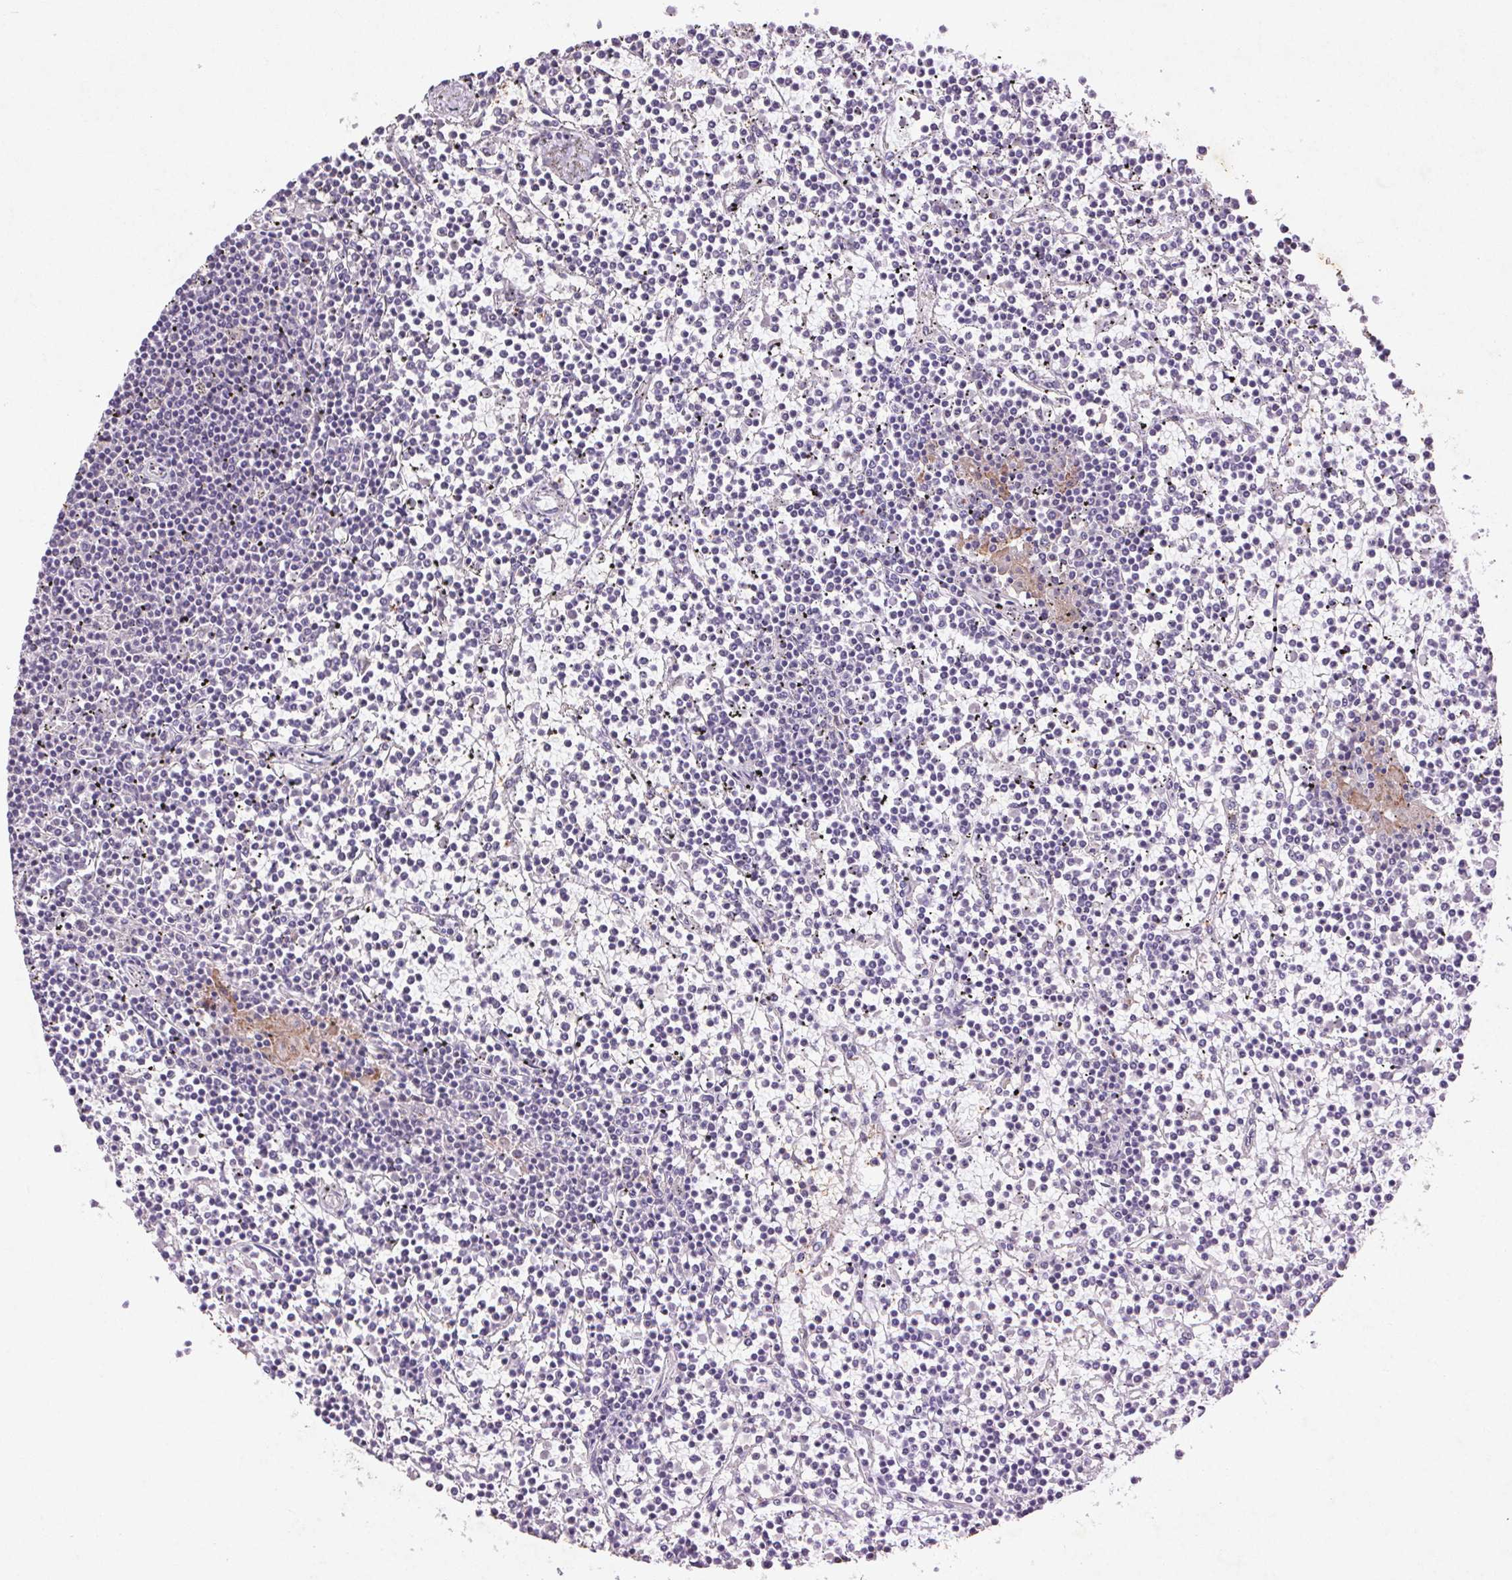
{"staining": {"intensity": "negative", "quantity": "none", "location": "none"}, "tissue": "lymphoma", "cell_type": "Tumor cells", "image_type": "cancer", "snomed": [{"axis": "morphology", "description": "Malignant lymphoma, non-Hodgkin's type, Low grade"}, {"axis": "topography", "description": "Spleen"}], "caption": "Immunohistochemistry photomicrograph of neoplastic tissue: human lymphoma stained with DAB (3,3'-diaminobenzidine) demonstrates no significant protein staining in tumor cells. (DAB (3,3'-diaminobenzidine) immunohistochemistry with hematoxylin counter stain).", "gene": "FNDC7", "patient": {"sex": "female", "age": 19}}